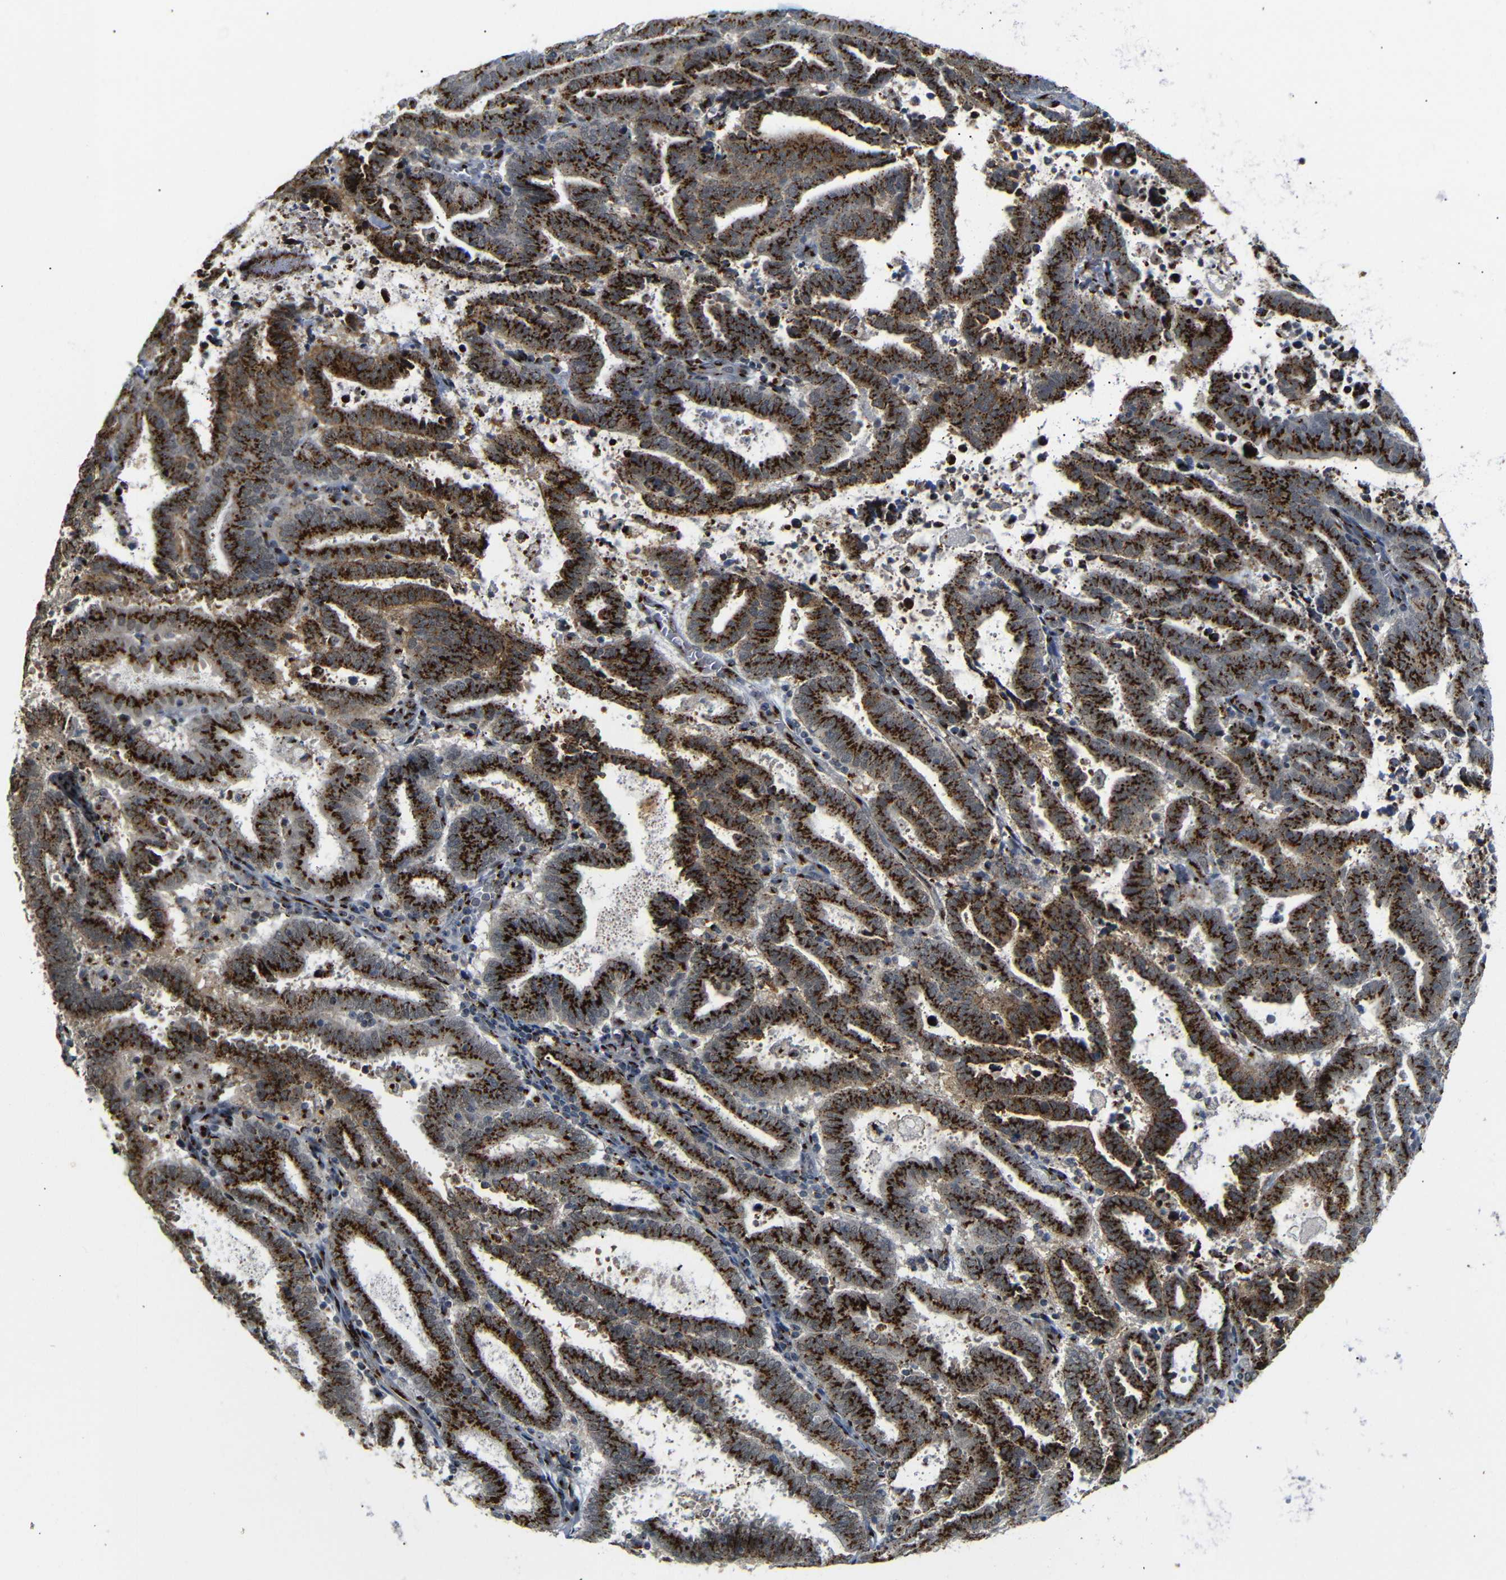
{"staining": {"intensity": "strong", "quantity": ">75%", "location": "cytoplasmic/membranous"}, "tissue": "endometrial cancer", "cell_type": "Tumor cells", "image_type": "cancer", "snomed": [{"axis": "morphology", "description": "Adenocarcinoma, NOS"}, {"axis": "topography", "description": "Uterus"}], "caption": "Adenocarcinoma (endometrial) tissue displays strong cytoplasmic/membranous positivity in approximately >75% of tumor cells, visualized by immunohistochemistry. (Brightfield microscopy of DAB IHC at high magnification).", "gene": "TGOLN2", "patient": {"sex": "female", "age": 83}}